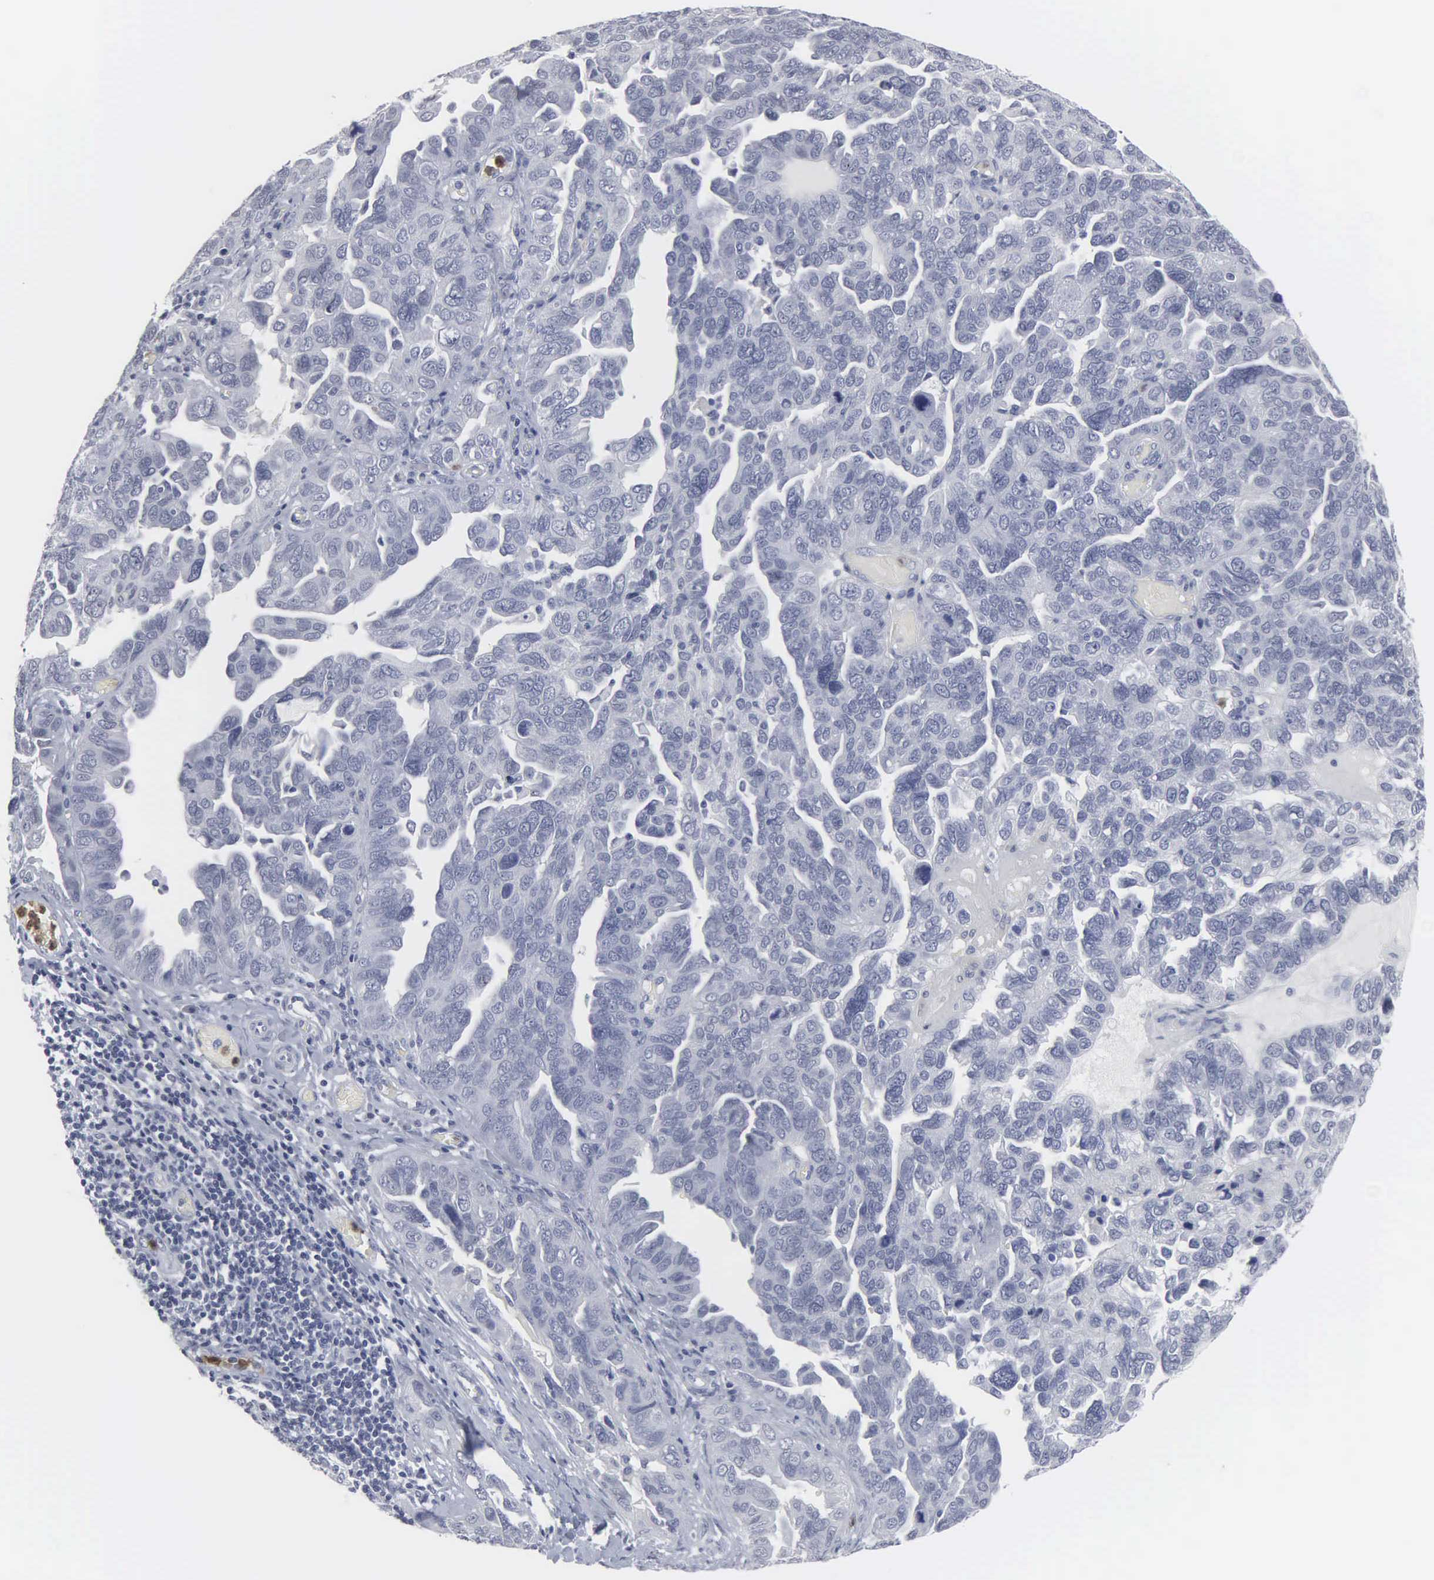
{"staining": {"intensity": "negative", "quantity": "none", "location": "none"}, "tissue": "ovarian cancer", "cell_type": "Tumor cells", "image_type": "cancer", "snomed": [{"axis": "morphology", "description": "Cystadenocarcinoma, serous, NOS"}, {"axis": "topography", "description": "Ovary"}], "caption": "The photomicrograph reveals no staining of tumor cells in ovarian cancer.", "gene": "SPIN3", "patient": {"sex": "female", "age": 64}}